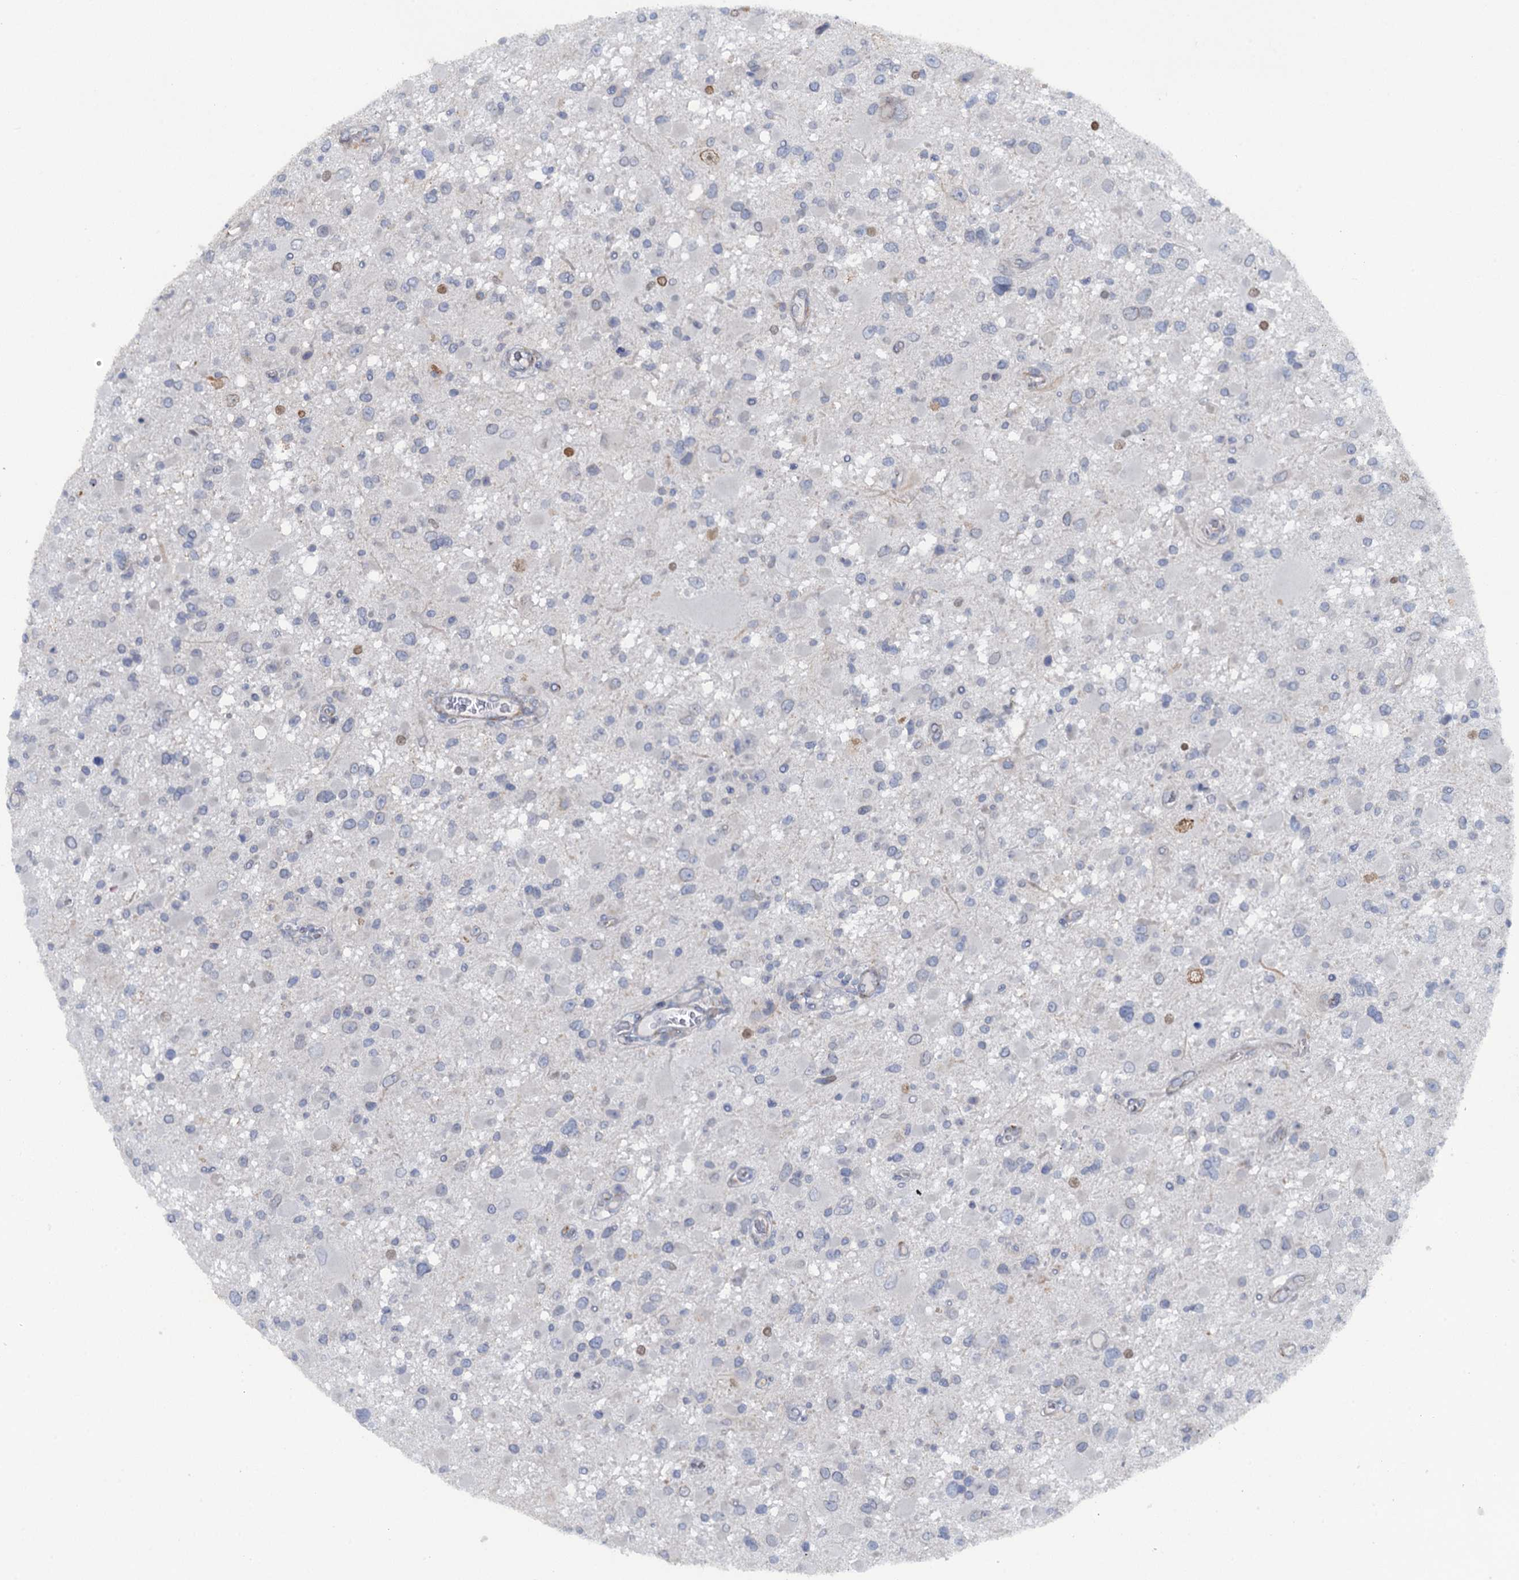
{"staining": {"intensity": "negative", "quantity": "none", "location": "none"}, "tissue": "glioma", "cell_type": "Tumor cells", "image_type": "cancer", "snomed": [{"axis": "morphology", "description": "Glioma, malignant, High grade"}, {"axis": "topography", "description": "Brain"}], "caption": "A histopathology image of glioma stained for a protein reveals no brown staining in tumor cells.", "gene": "POGLUT3", "patient": {"sex": "male", "age": 53}}